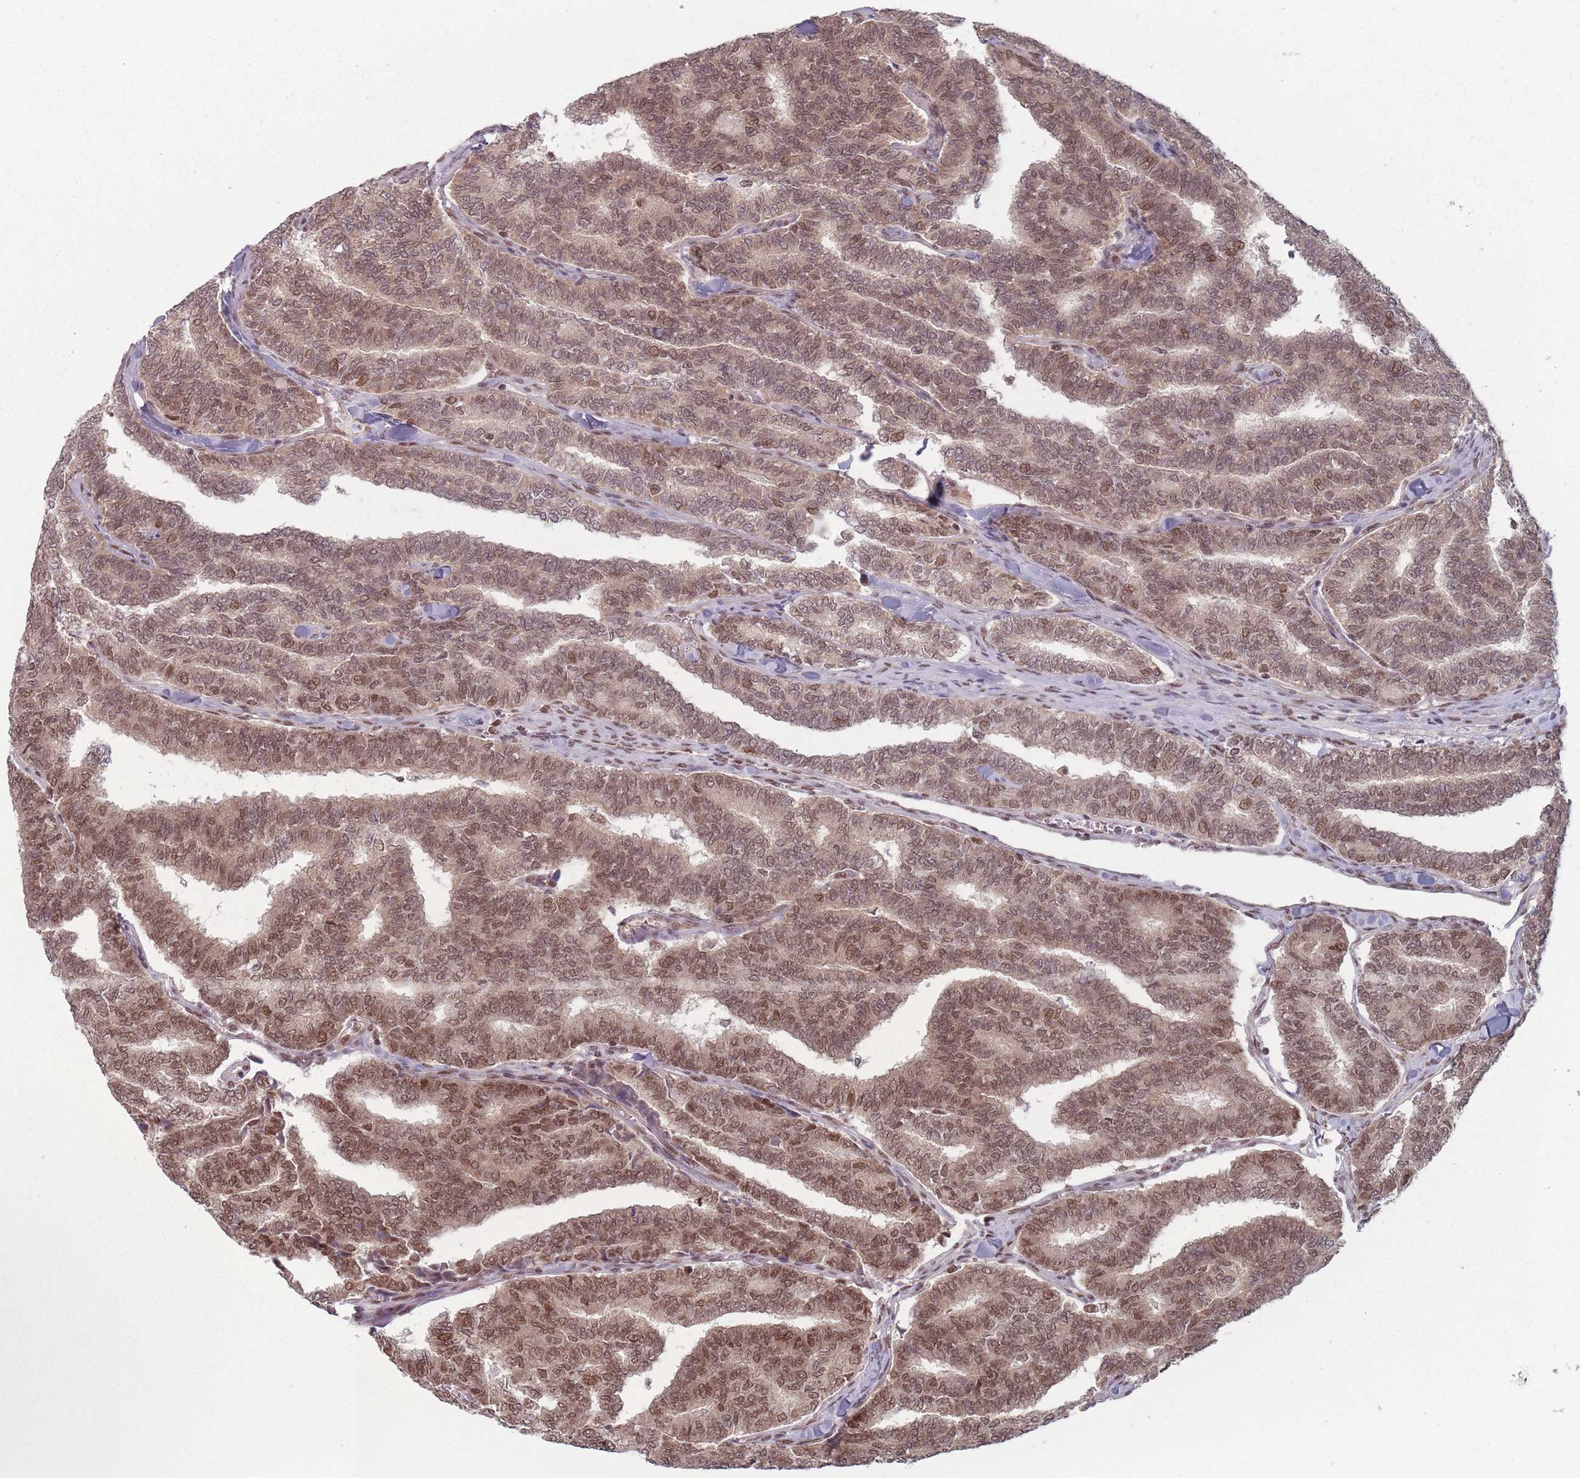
{"staining": {"intensity": "moderate", "quantity": ">75%", "location": "nuclear"}, "tissue": "thyroid cancer", "cell_type": "Tumor cells", "image_type": "cancer", "snomed": [{"axis": "morphology", "description": "Papillary adenocarcinoma, NOS"}, {"axis": "topography", "description": "Thyroid gland"}], "caption": "High-power microscopy captured an immunohistochemistry histopathology image of papillary adenocarcinoma (thyroid), revealing moderate nuclear expression in approximately >75% of tumor cells. The staining is performed using DAB (3,3'-diaminobenzidine) brown chromogen to label protein expression. The nuclei are counter-stained blue using hematoxylin.", "gene": "SH3BGRL2", "patient": {"sex": "female", "age": 35}}